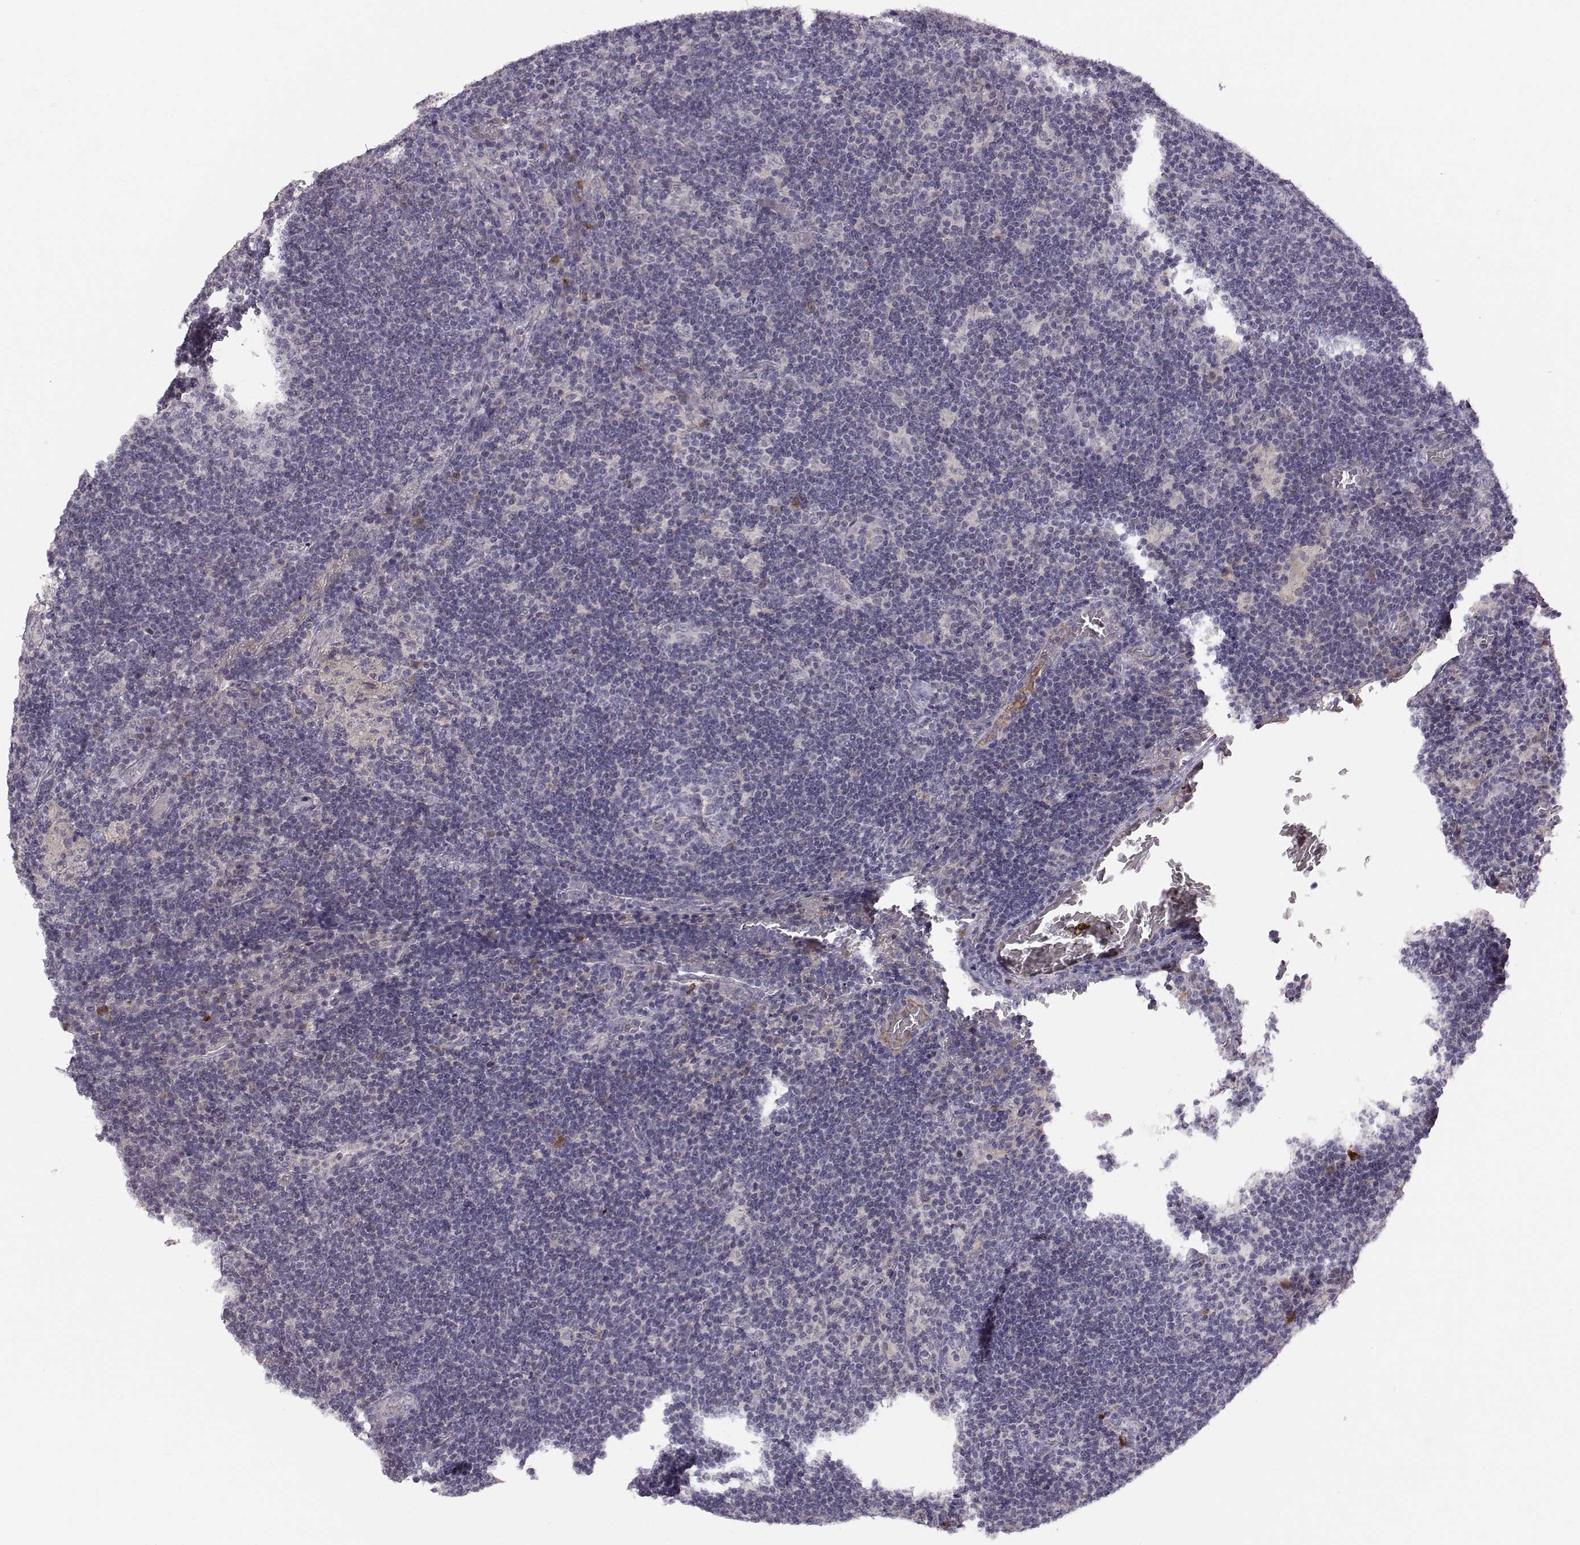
{"staining": {"intensity": "negative", "quantity": "none", "location": "none"}, "tissue": "lymph node", "cell_type": "Germinal center cells", "image_type": "normal", "snomed": [{"axis": "morphology", "description": "Normal tissue, NOS"}, {"axis": "topography", "description": "Lymph node"}], "caption": "High power microscopy histopathology image of an IHC photomicrograph of normal lymph node, revealing no significant staining in germinal center cells.", "gene": "ACSL6", "patient": {"sex": "male", "age": 63}}